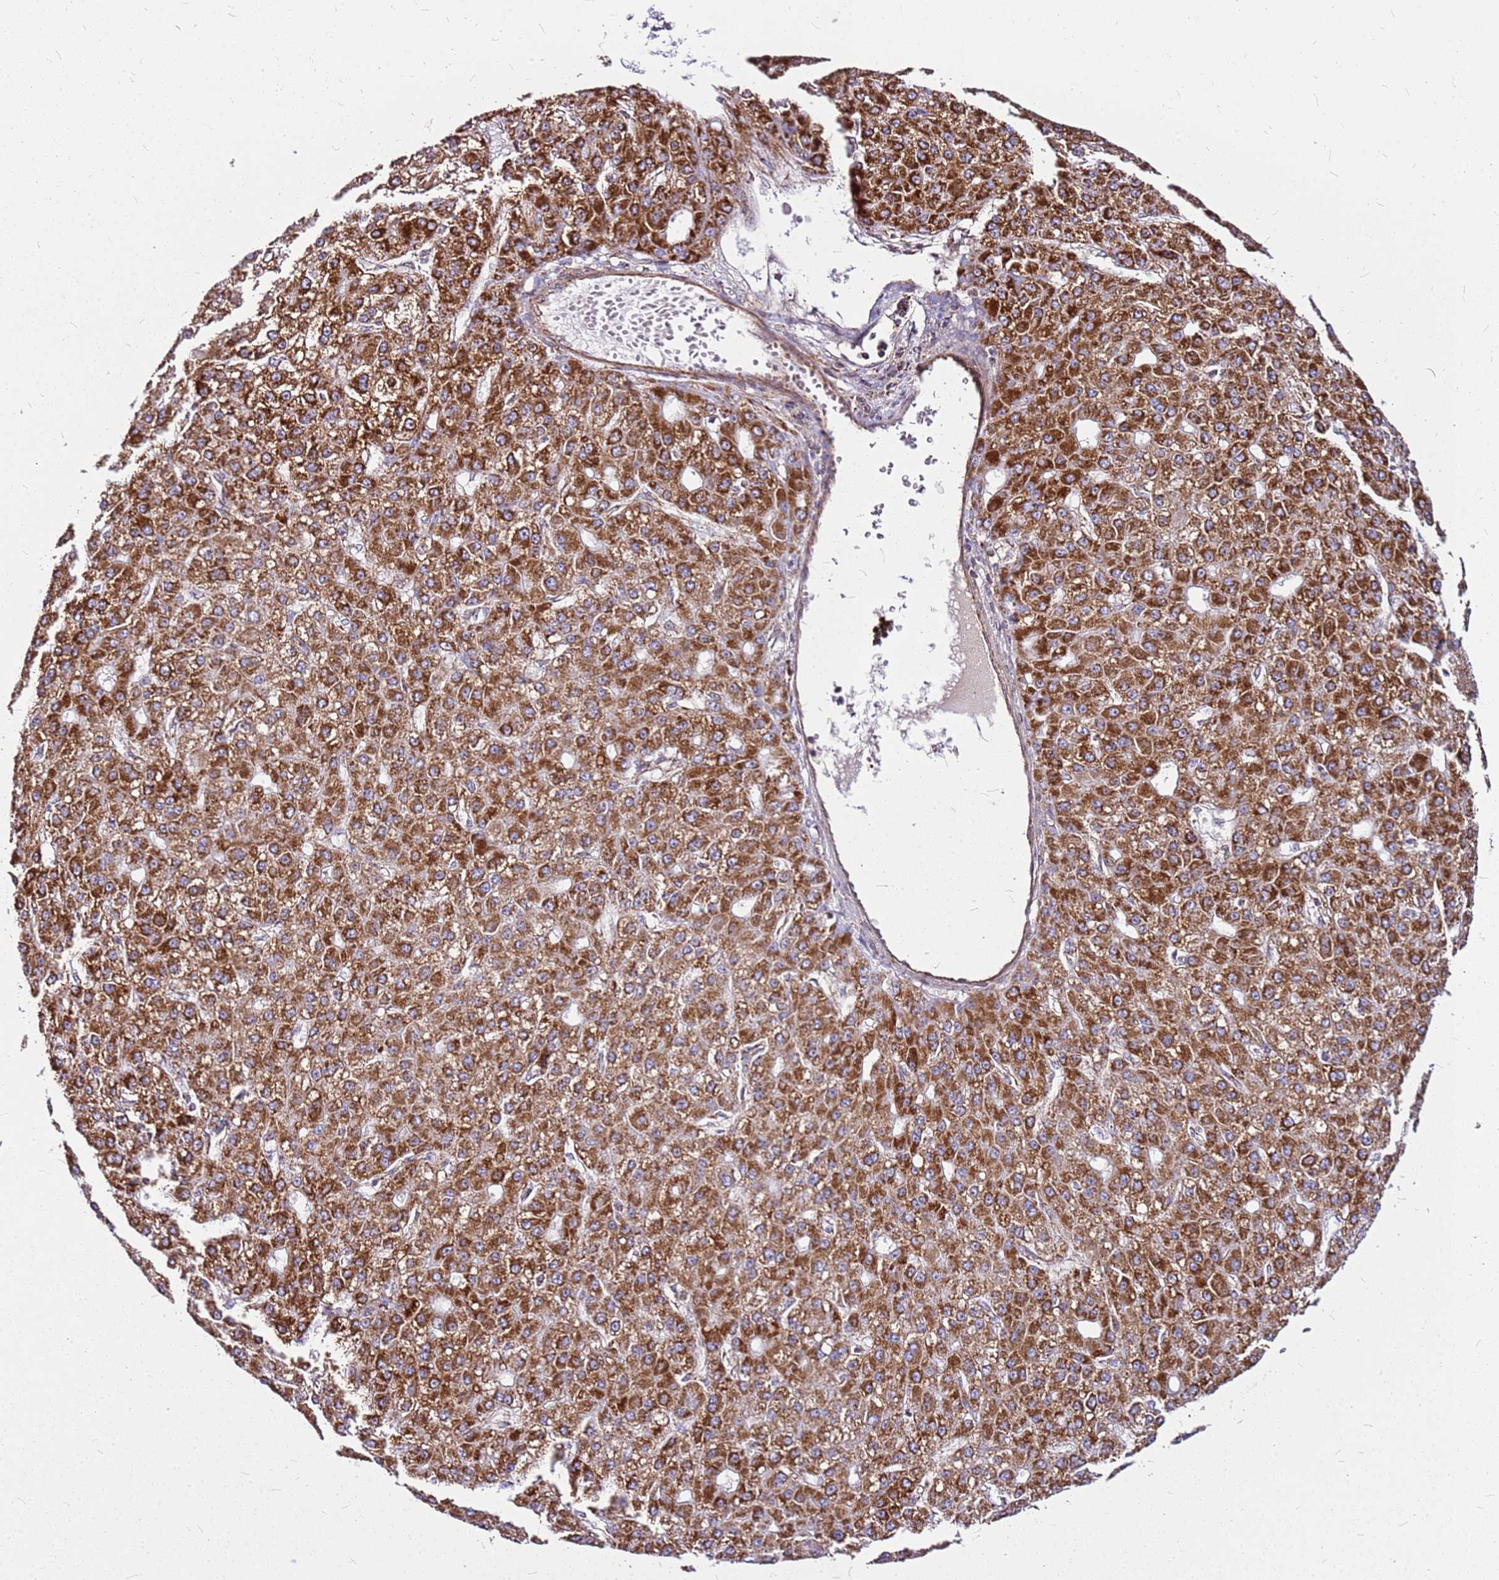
{"staining": {"intensity": "strong", "quantity": ">75%", "location": "cytoplasmic/membranous"}, "tissue": "liver cancer", "cell_type": "Tumor cells", "image_type": "cancer", "snomed": [{"axis": "morphology", "description": "Carcinoma, Hepatocellular, NOS"}, {"axis": "topography", "description": "Liver"}], "caption": "Immunohistochemical staining of hepatocellular carcinoma (liver) displays high levels of strong cytoplasmic/membranous protein staining in about >75% of tumor cells.", "gene": "OR51T1", "patient": {"sex": "male", "age": 67}}